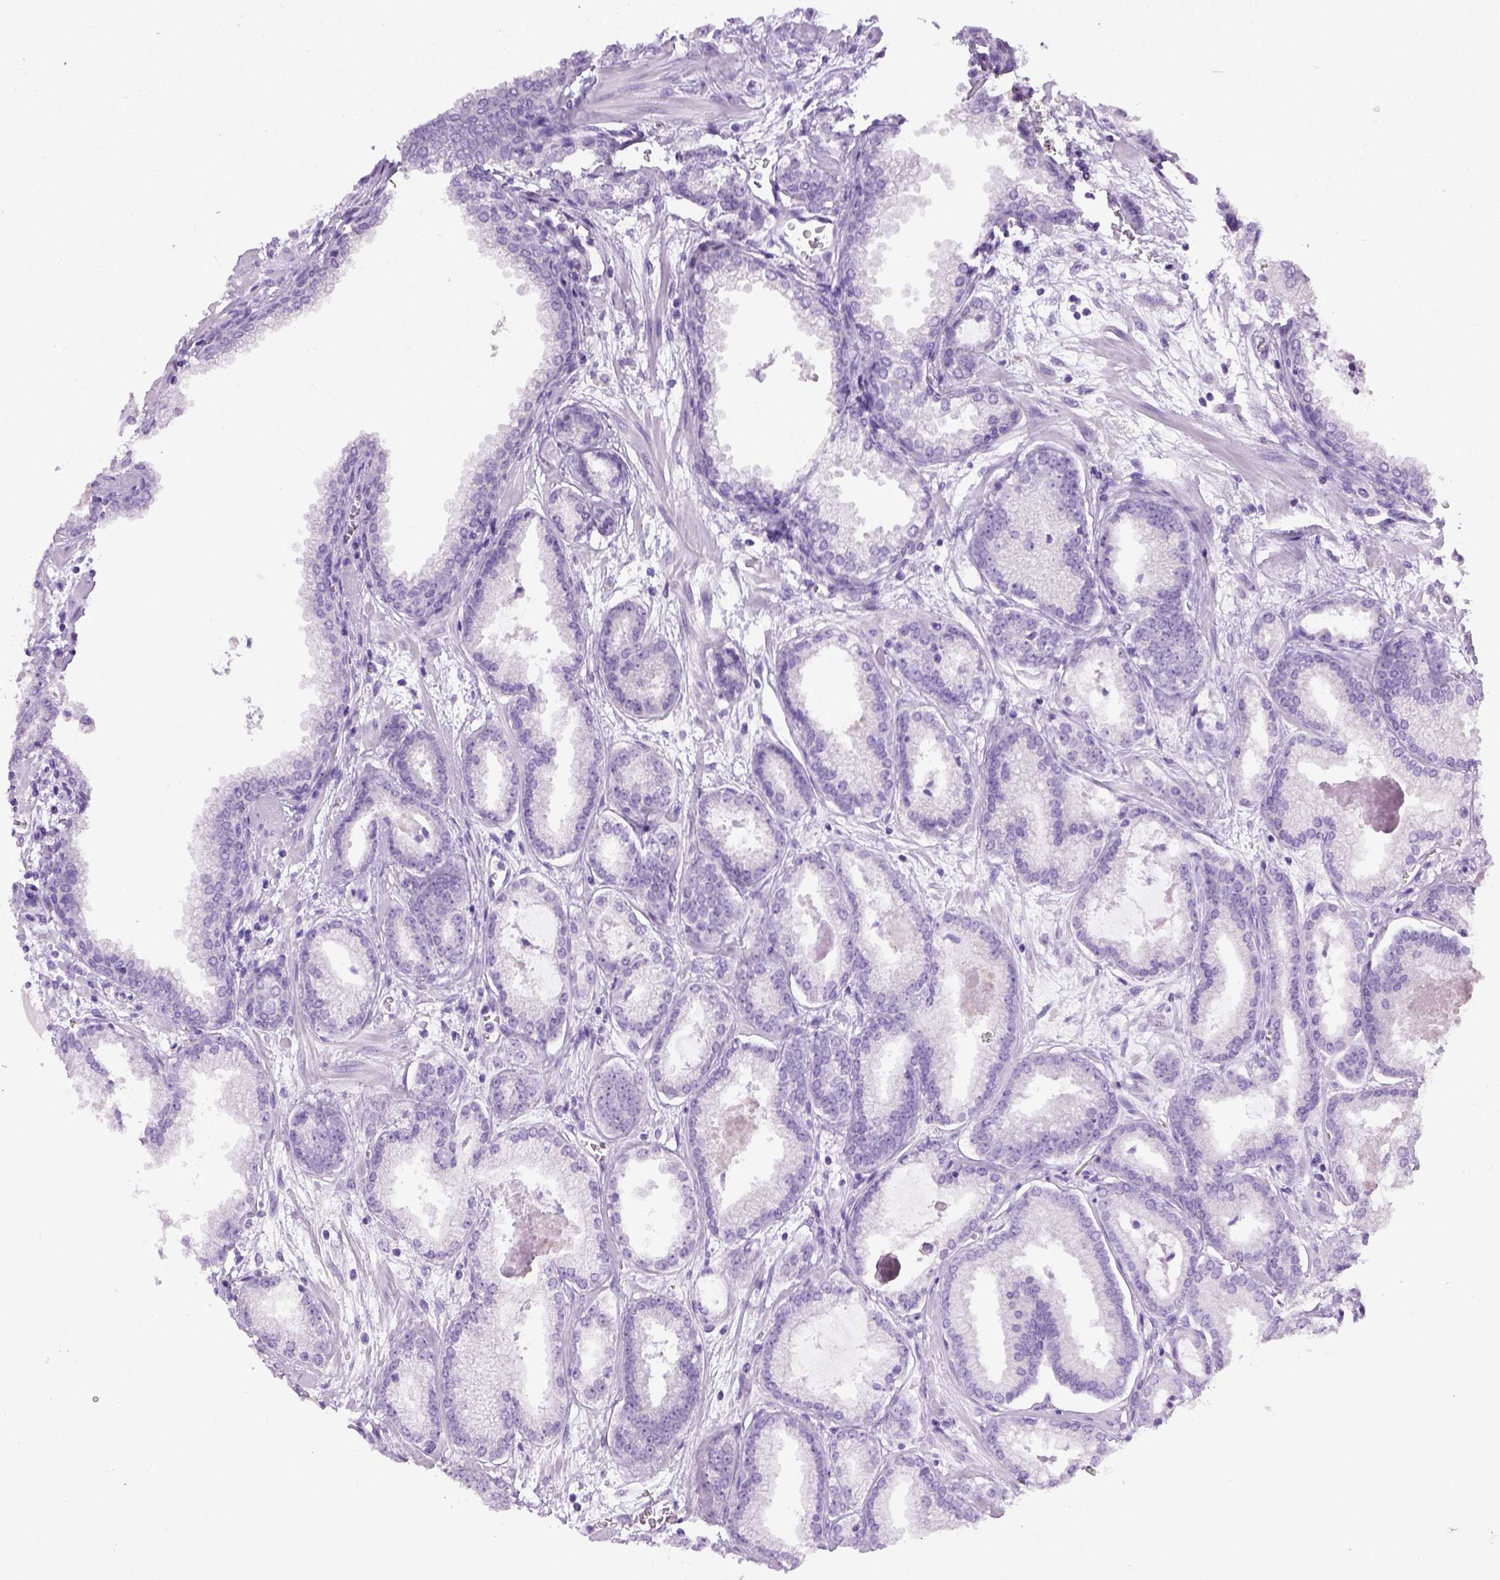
{"staining": {"intensity": "negative", "quantity": "none", "location": "none"}, "tissue": "prostate cancer", "cell_type": "Tumor cells", "image_type": "cancer", "snomed": [{"axis": "morphology", "description": "Adenocarcinoma, Low grade"}, {"axis": "topography", "description": "Prostate"}], "caption": "DAB (3,3'-diaminobenzidine) immunohistochemical staining of low-grade adenocarcinoma (prostate) exhibits no significant staining in tumor cells.", "gene": "CYP24A1", "patient": {"sex": "male", "age": 68}}